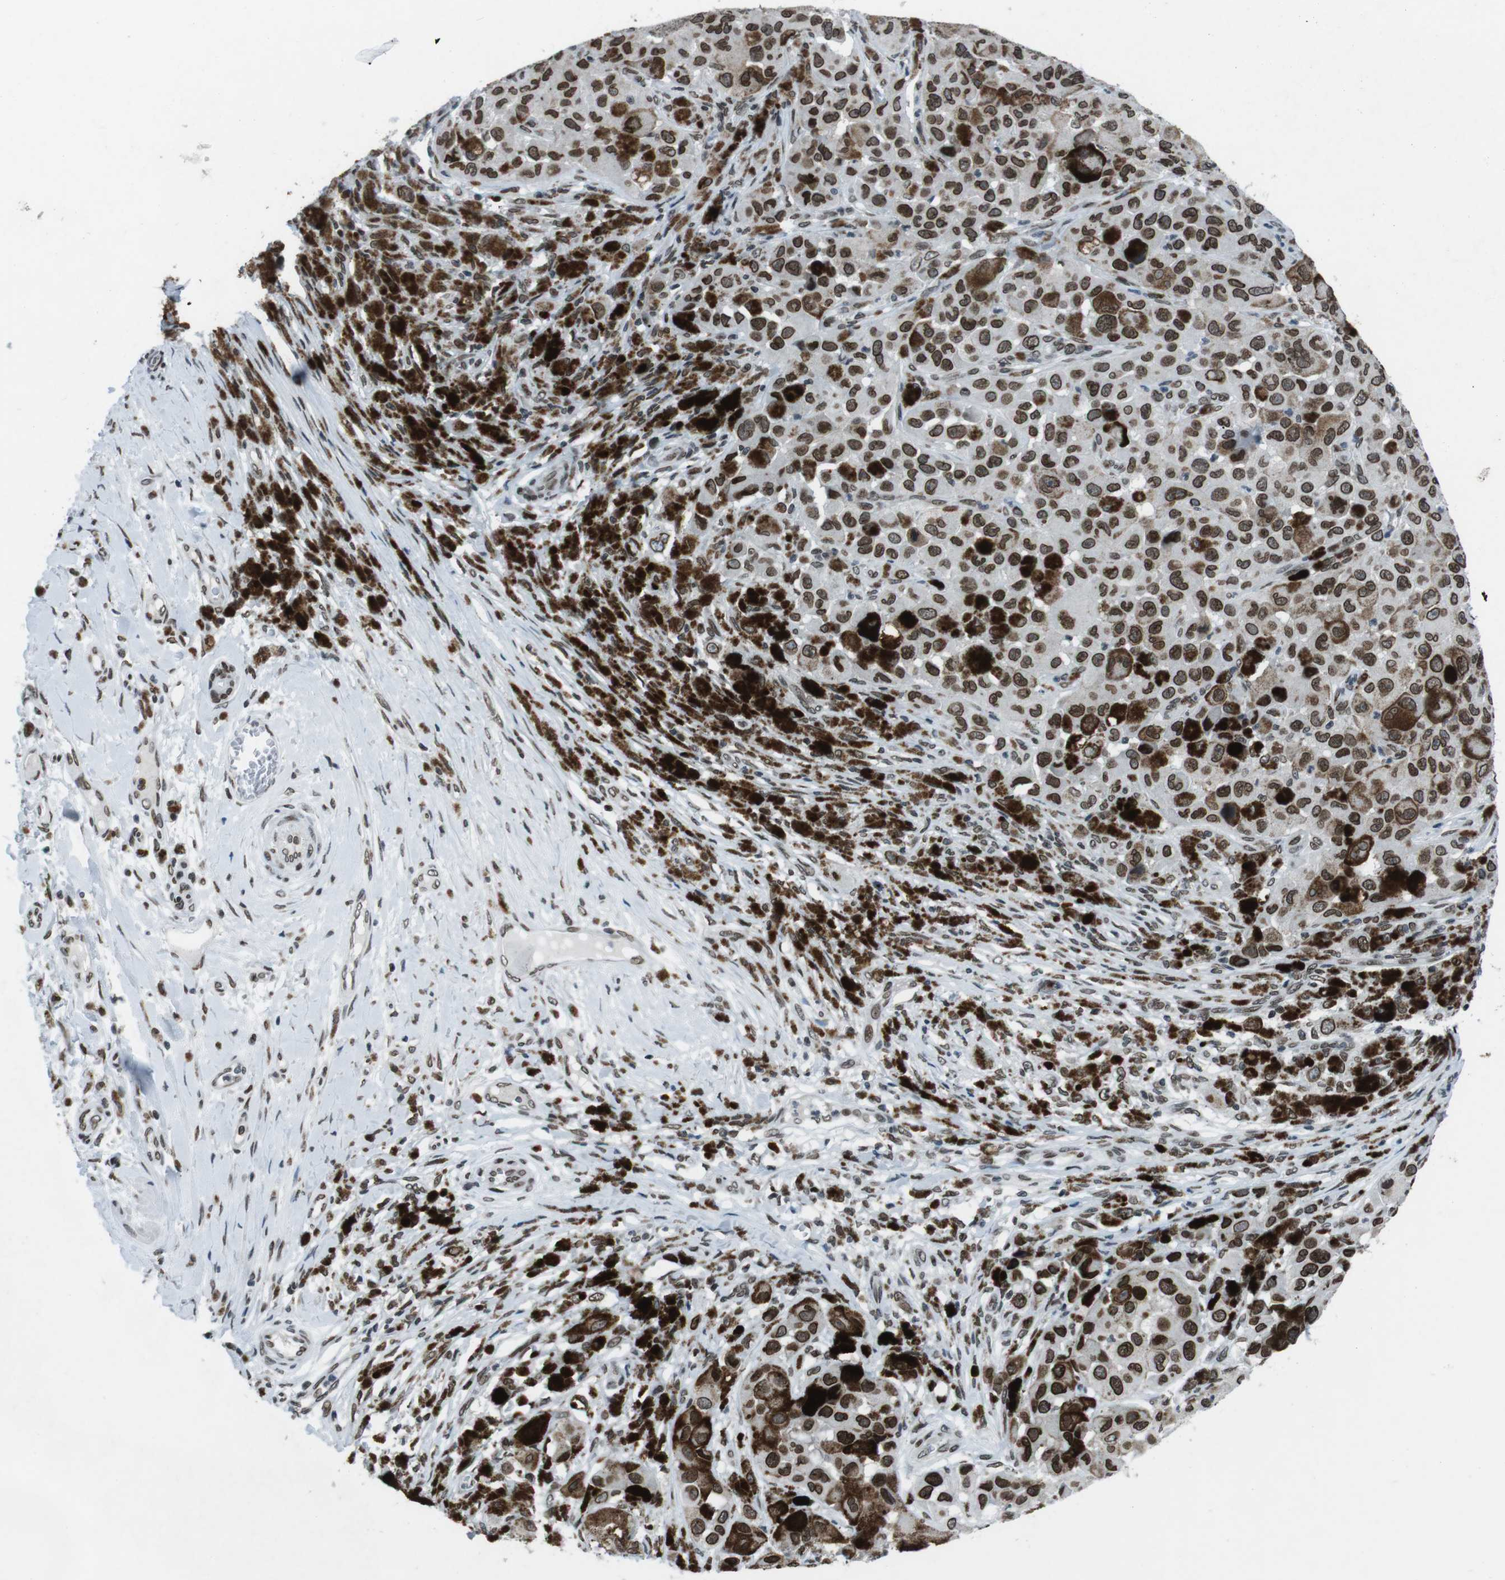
{"staining": {"intensity": "strong", "quantity": ">75%", "location": "cytoplasmic/membranous,nuclear"}, "tissue": "melanoma", "cell_type": "Tumor cells", "image_type": "cancer", "snomed": [{"axis": "morphology", "description": "Malignant melanoma, NOS"}, {"axis": "topography", "description": "Skin"}], "caption": "IHC (DAB (3,3'-diaminobenzidine)) staining of malignant melanoma shows strong cytoplasmic/membranous and nuclear protein expression in about >75% of tumor cells.", "gene": "MAD1L1", "patient": {"sex": "male", "age": 96}}